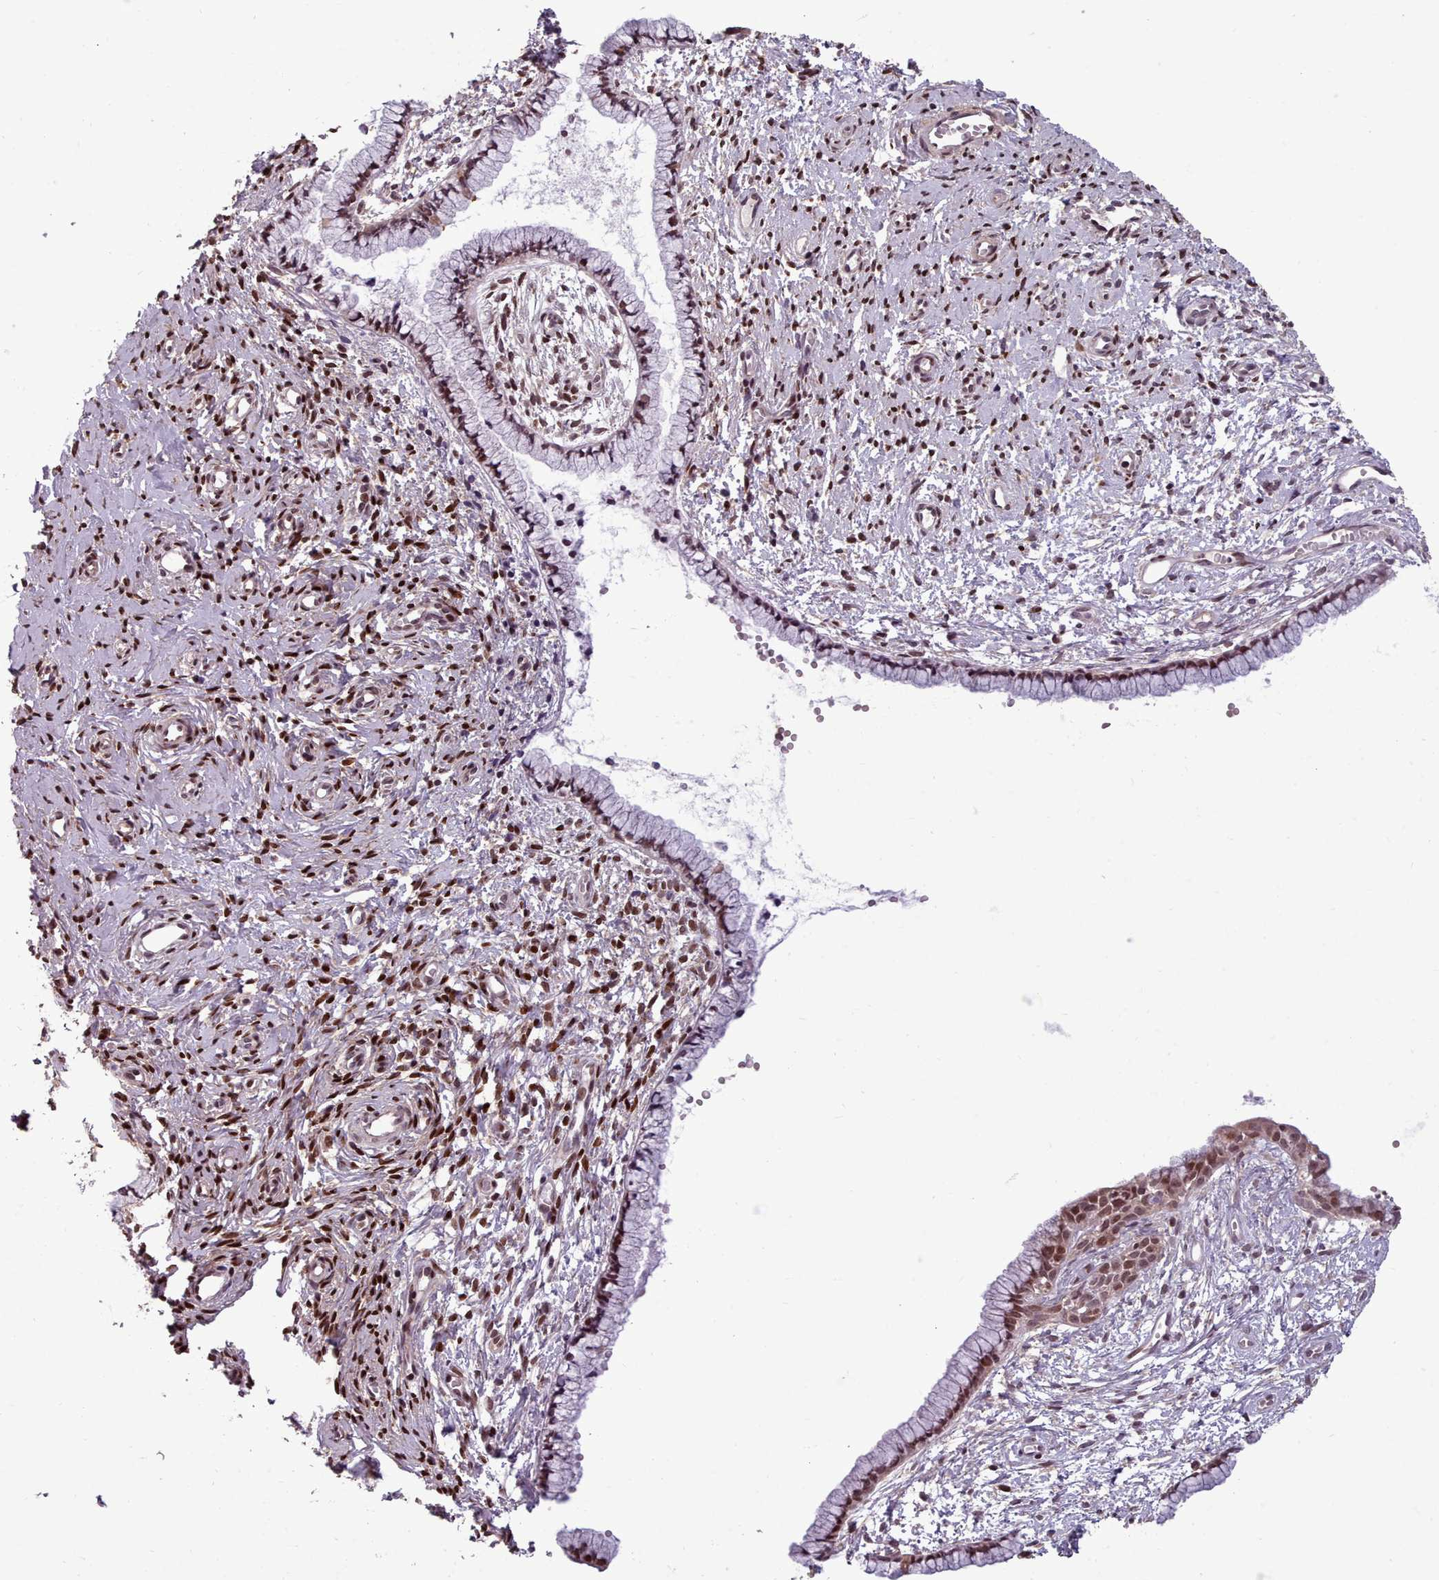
{"staining": {"intensity": "moderate", "quantity": "25%-75%", "location": "nuclear"}, "tissue": "cervix", "cell_type": "Glandular cells", "image_type": "normal", "snomed": [{"axis": "morphology", "description": "Normal tissue, NOS"}, {"axis": "topography", "description": "Cervix"}], "caption": "Protein expression analysis of normal cervix reveals moderate nuclear expression in approximately 25%-75% of glandular cells. (Brightfield microscopy of DAB IHC at high magnification).", "gene": "ENSA", "patient": {"sex": "female", "age": 57}}